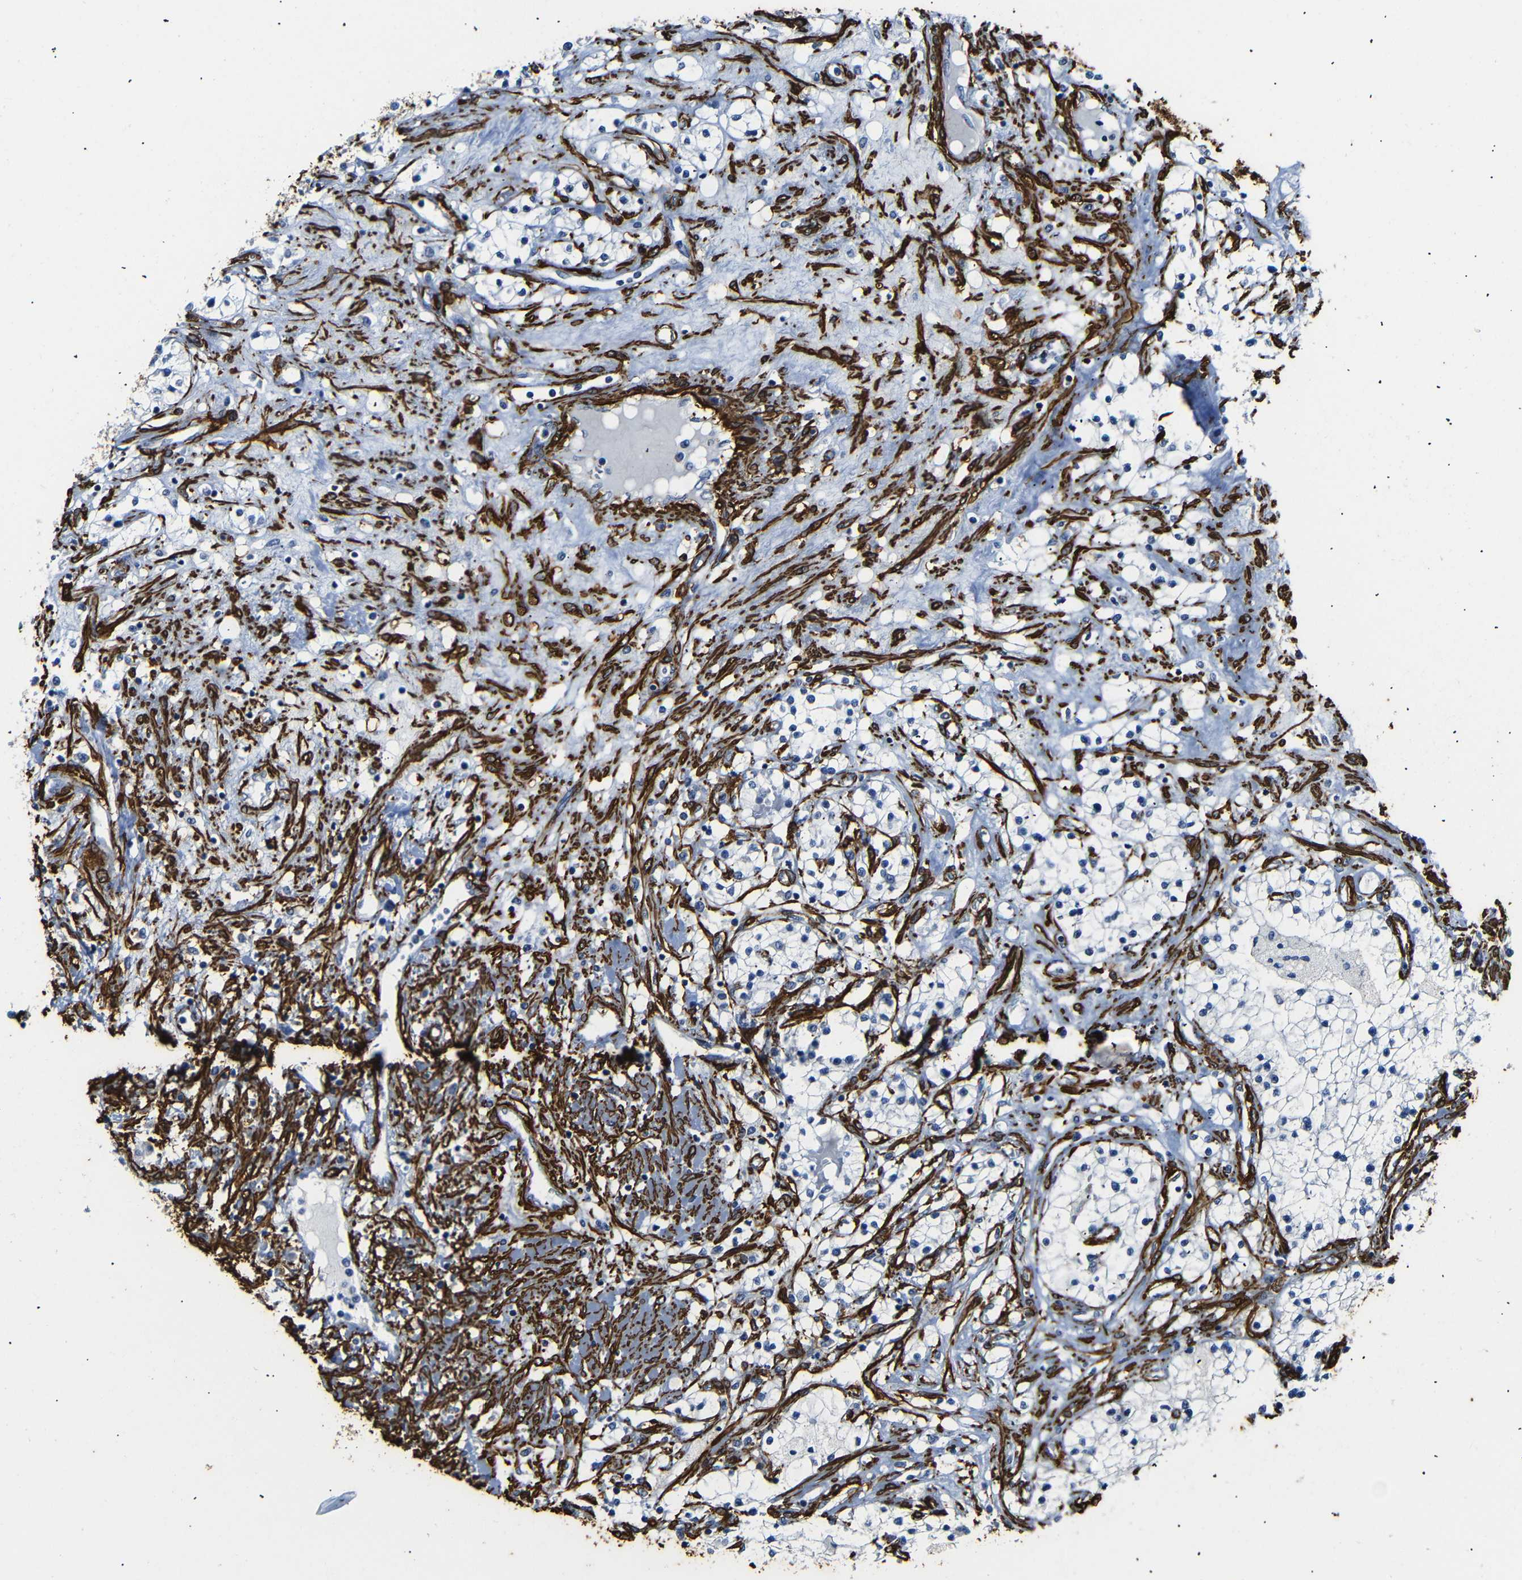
{"staining": {"intensity": "negative", "quantity": "none", "location": "none"}, "tissue": "renal cancer", "cell_type": "Tumor cells", "image_type": "cancer", "snomed": [{"axis": "morphology", "description": "Adenocarcinoma, NOS"}, {"axis": "topography", "description": "Kidney"}], "caption": "A high-resolution image shows immunohistochemistry (IHC) staining of renal adenocarcinoma, which displays no significant positivity in tumor cells.", "gene": "ACTA2", "patient": {"sex": "male", "age": 68}}